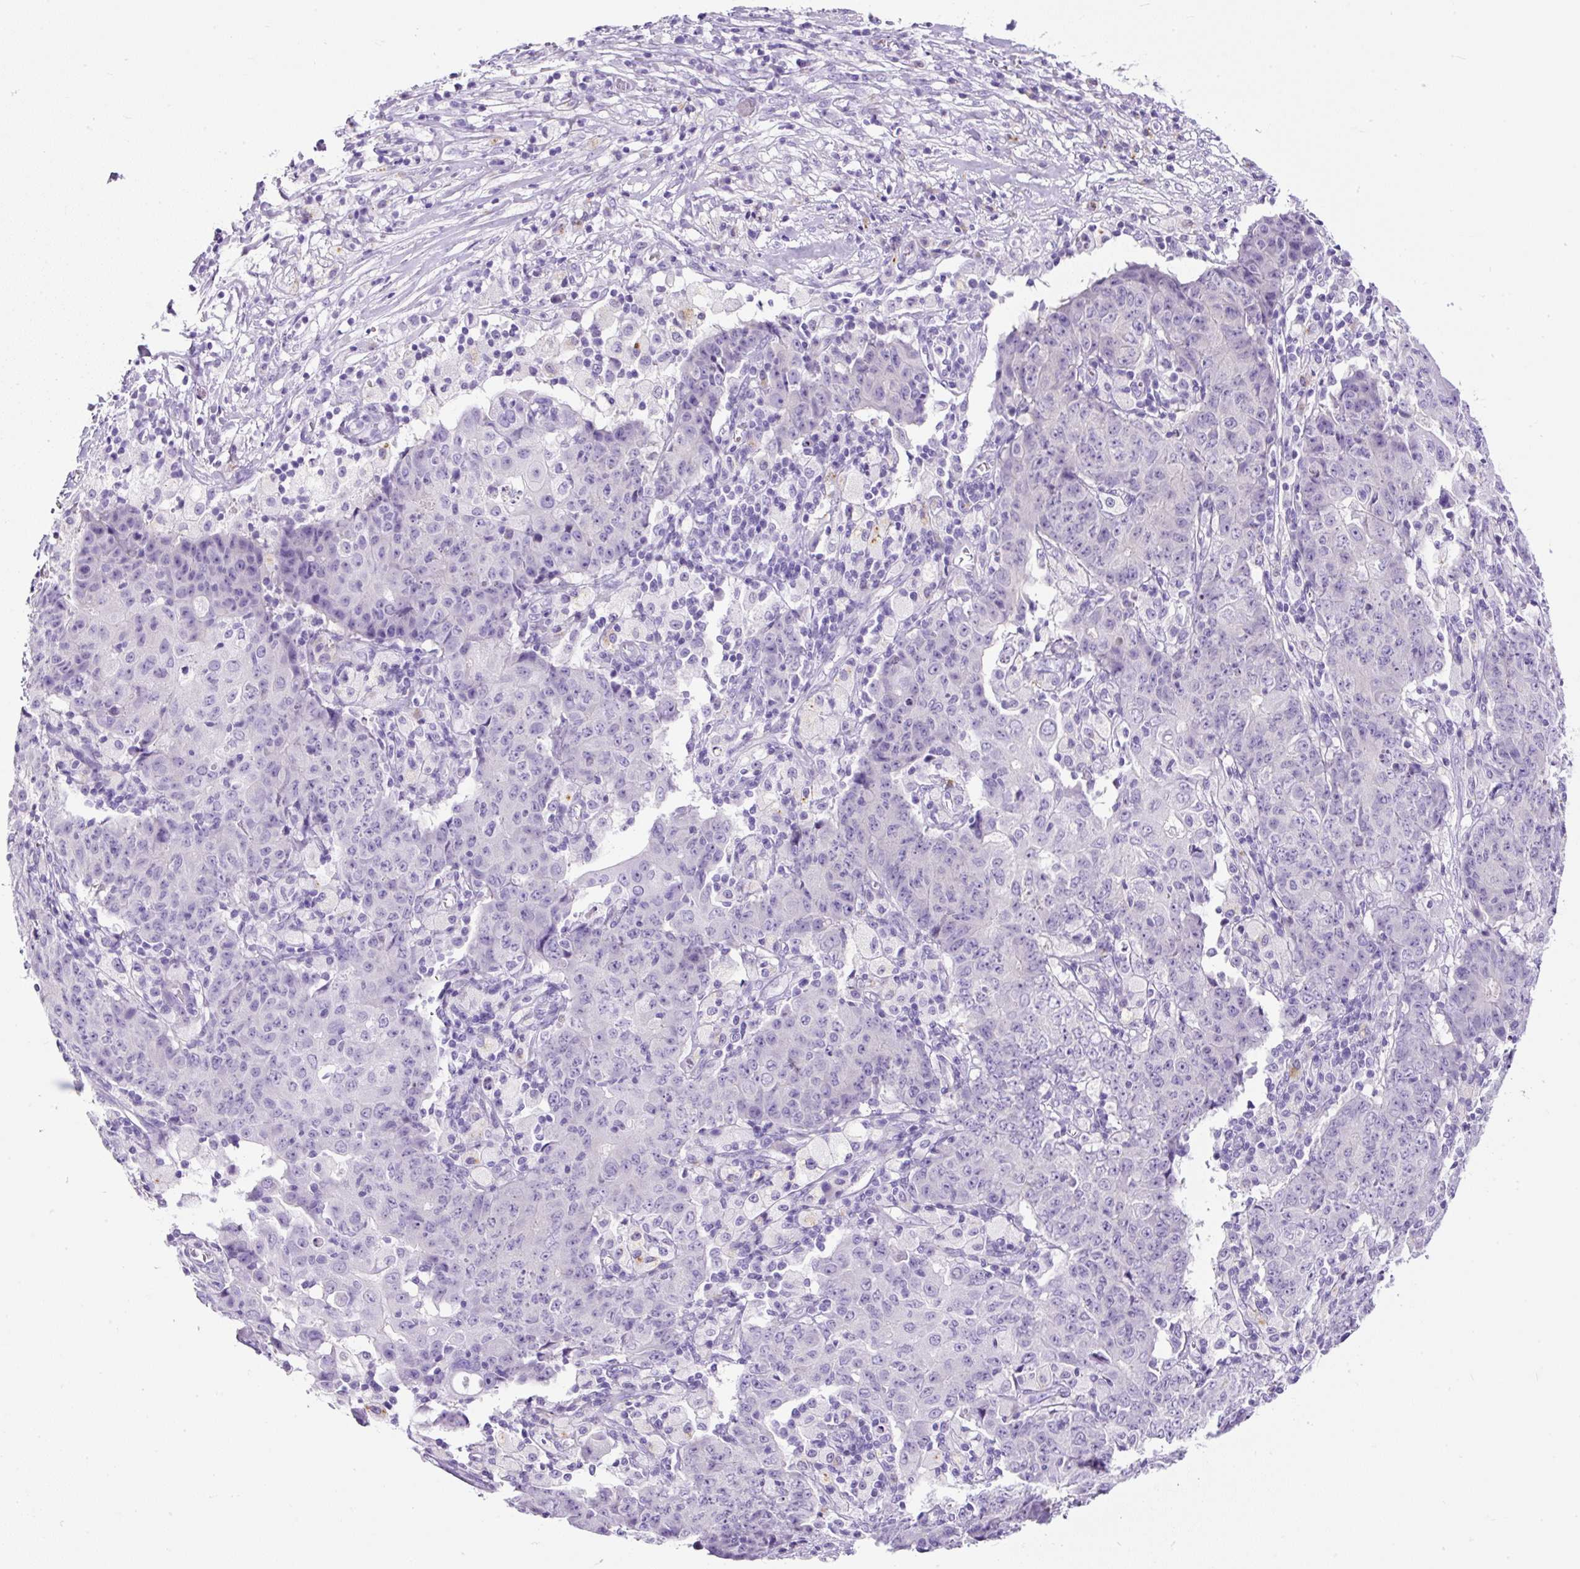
{"staining": {"intensity": "negative", "quantity": "none", "location": "none"}, "tissue": "ovarian cancer", "cell_type": "Tumor cells", "image_type": "cancer", "snomed": [{"axis": "morphology", "description": "Carcinoma, endometroid"}, {"axis": "topography", "description": "Ovary"}], "caption": "Tumor cells show no significant expression in ovarian endometroid carcinoma.", "gene": "PDIA2", "patient": {"sex": "female", "age": 42}}